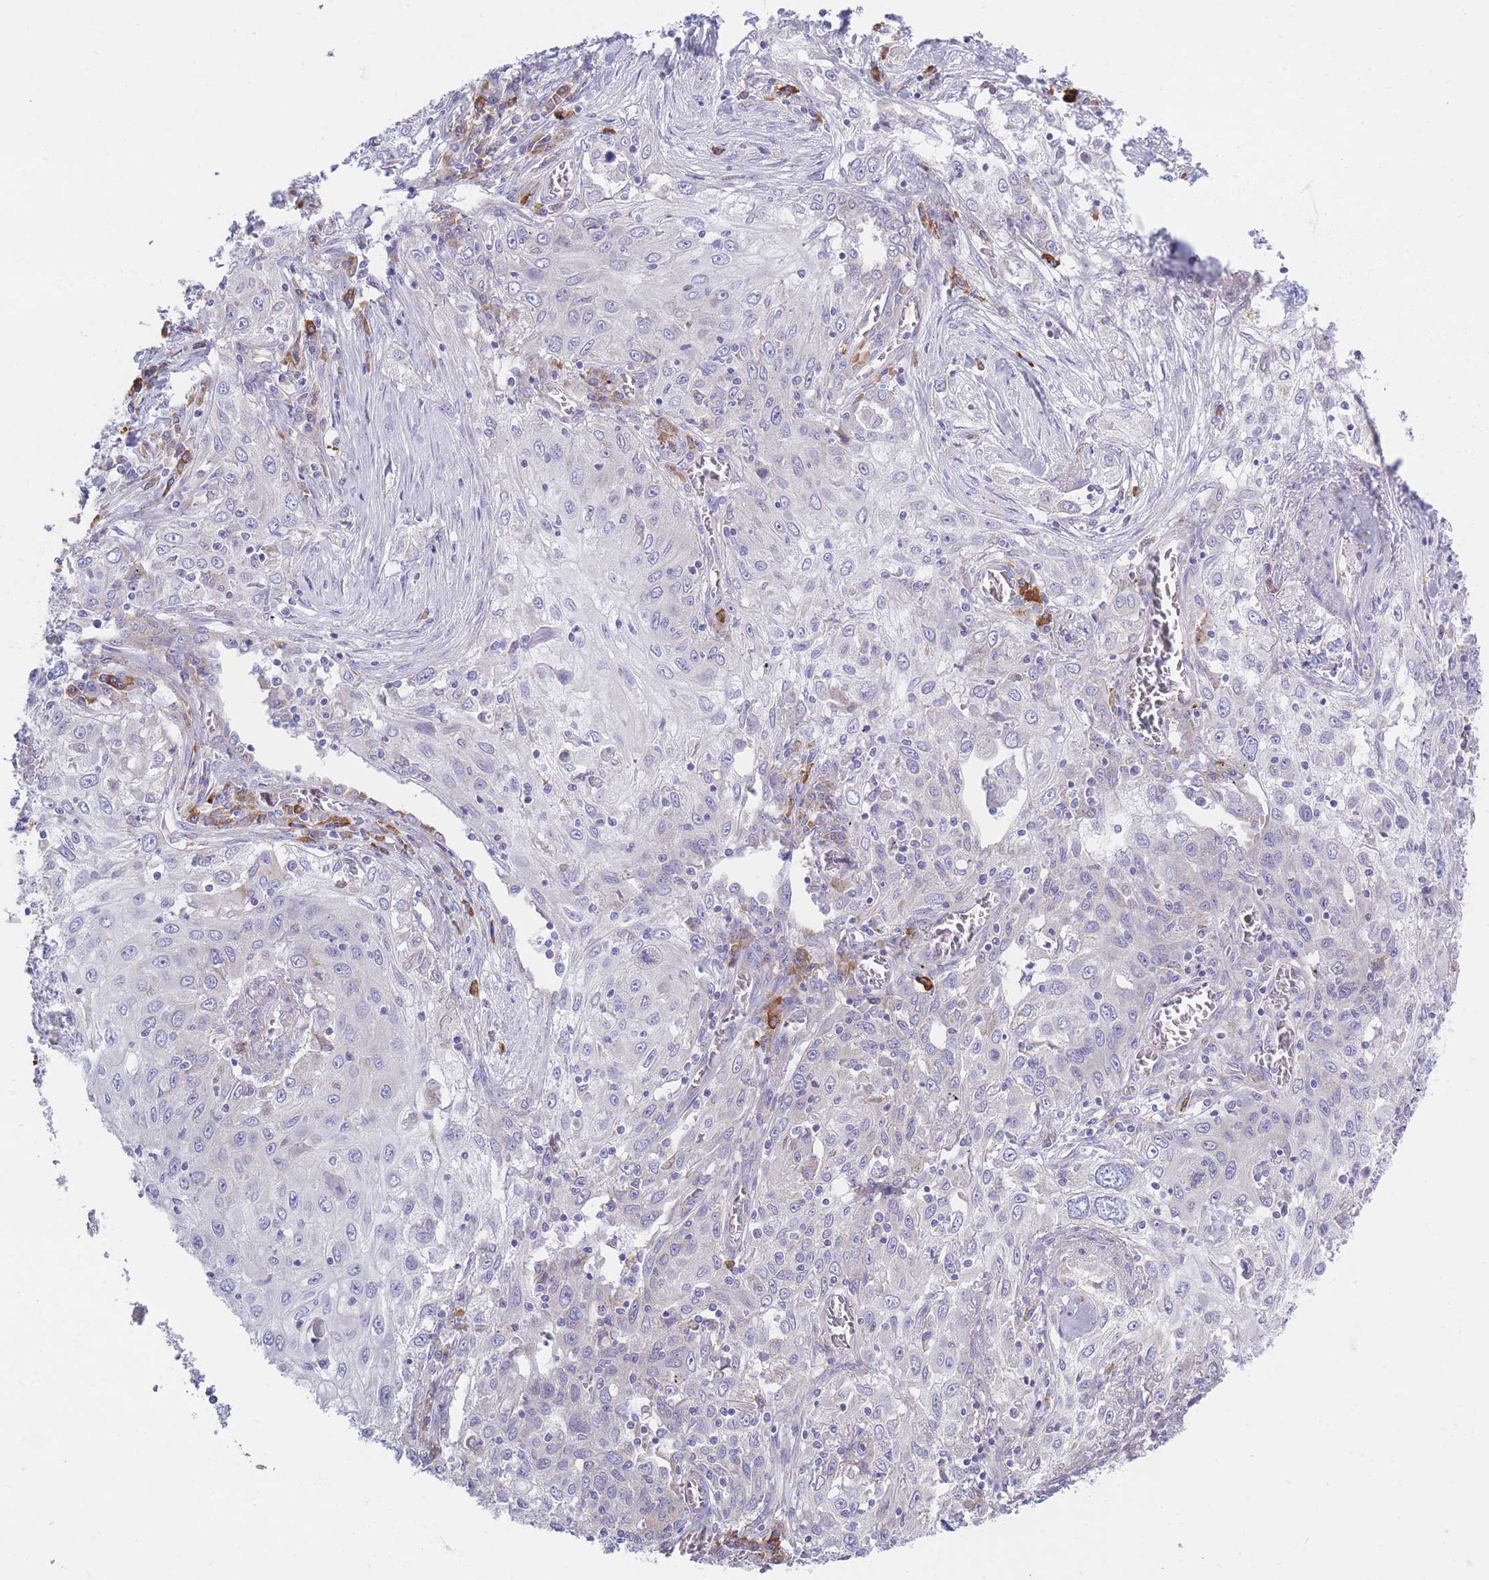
{"staining": {"intensity": "negative", "quantity": "none", "location": "none"}, "tissue": "lung cancer", "cell_type": "Tumor cells", "image_type": "cancer", "snomed": [{"axis": "morphology", "description": "Squamous cell carcinoma, NOS"}, {"axis": "topography", "description": "Lung"}], "caption": "This is an immunohistochemistry (IHC) histopathology image of human lung squamous cell carcinoma. There is no expression in tumor cells.", "gene": "XKR8", "patient": {"sex": "female", "age": 69}}